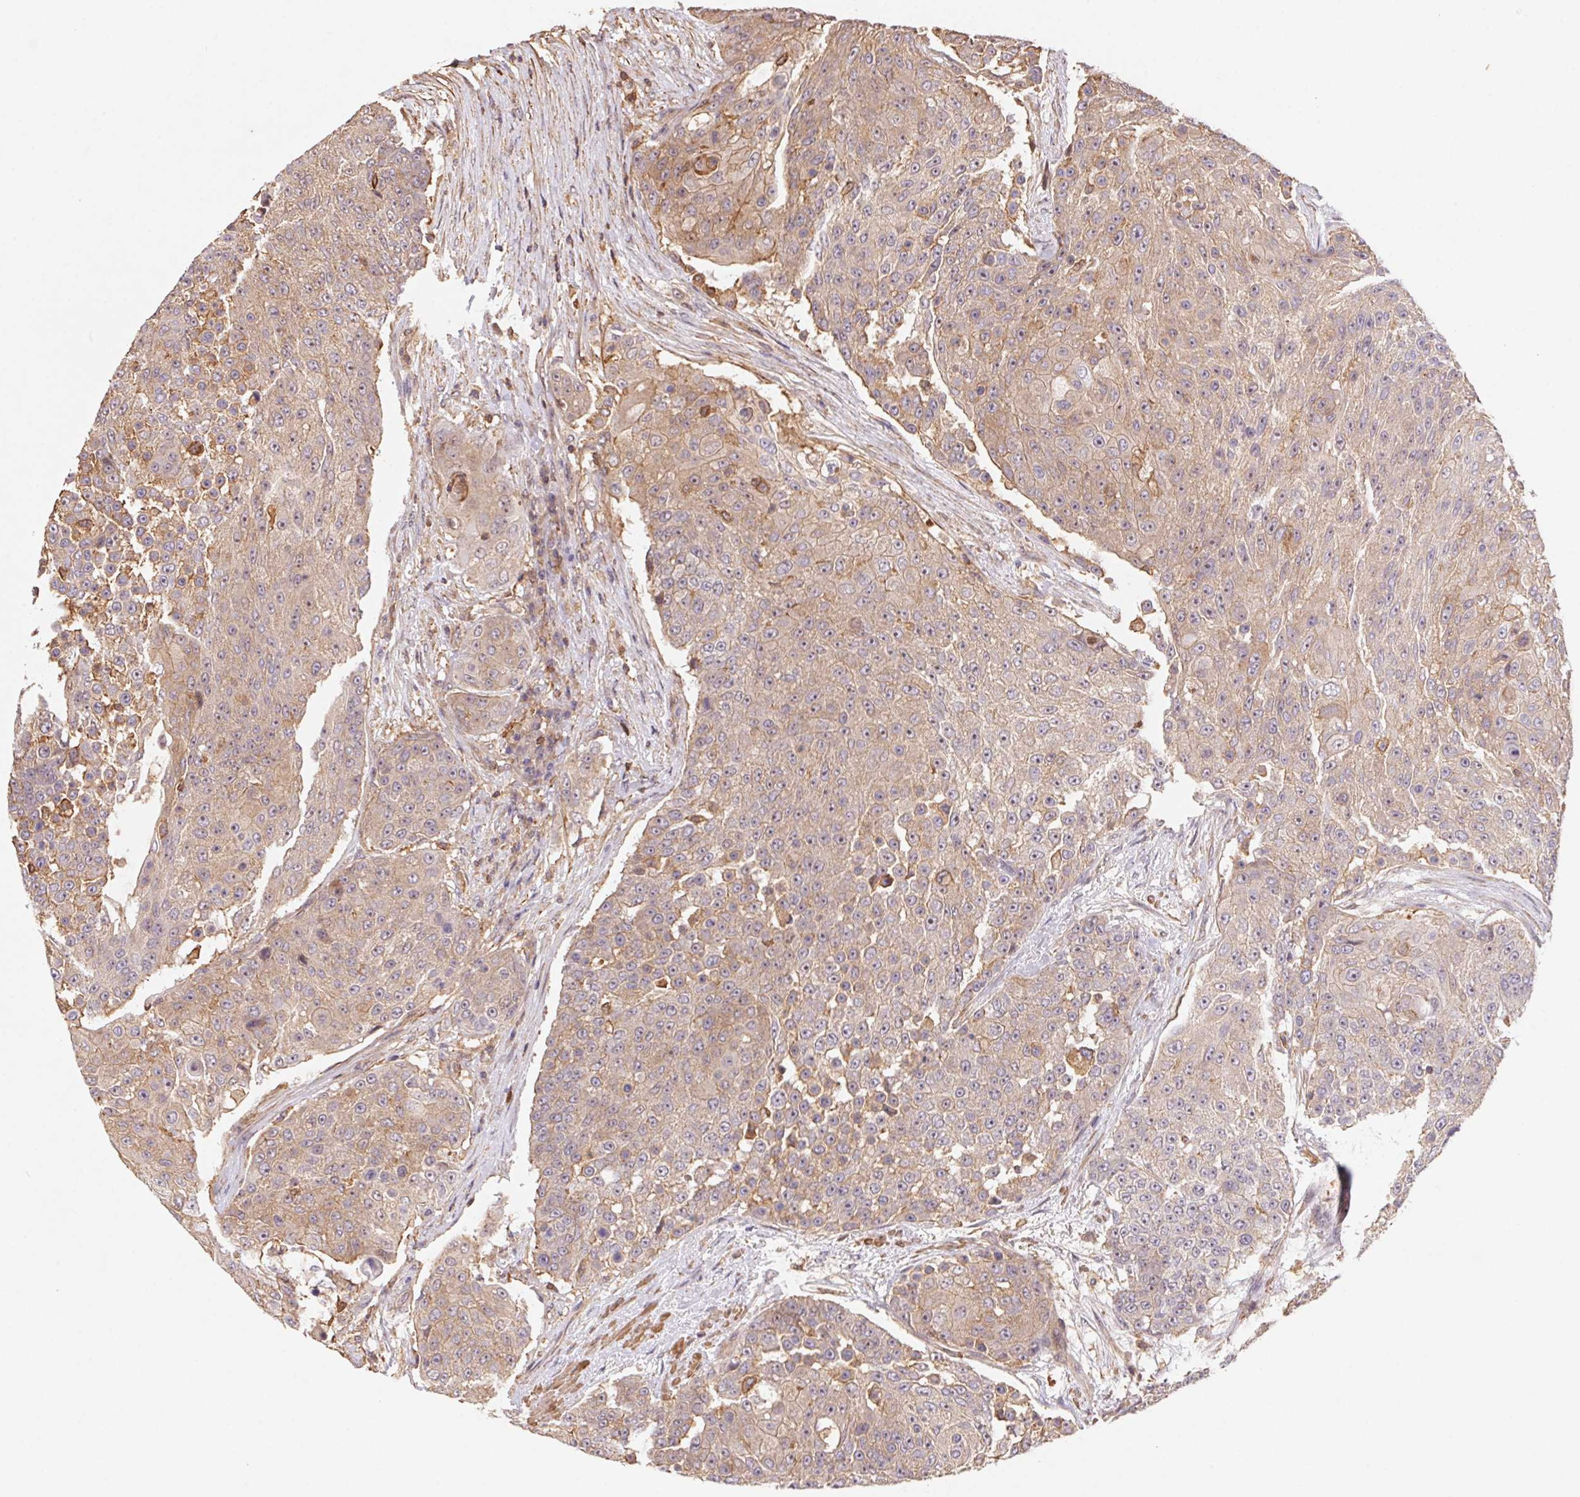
{"staining": {"intensity": "weak", "quantity": "25%-75%", "location": "cytoplasmic/membranous"}, "tissue": "urothelial cancer", "cell_type": "Tumor cells", "image_type": "cancer", "snomed": [{"axis": "morphology", "description": "Urothelial carcinoma, High grade"}, {"axis": "topography", "description": "Urinary bladder"}], "caption": "Protein expression by immunohistochemistry shows weak cytoplasmic/membranous positivity in approximately 25%-75% of tumor cells in urothelial cancer.", "gene": "ATG10", "patient": {"sex": "female", "age": 63}}